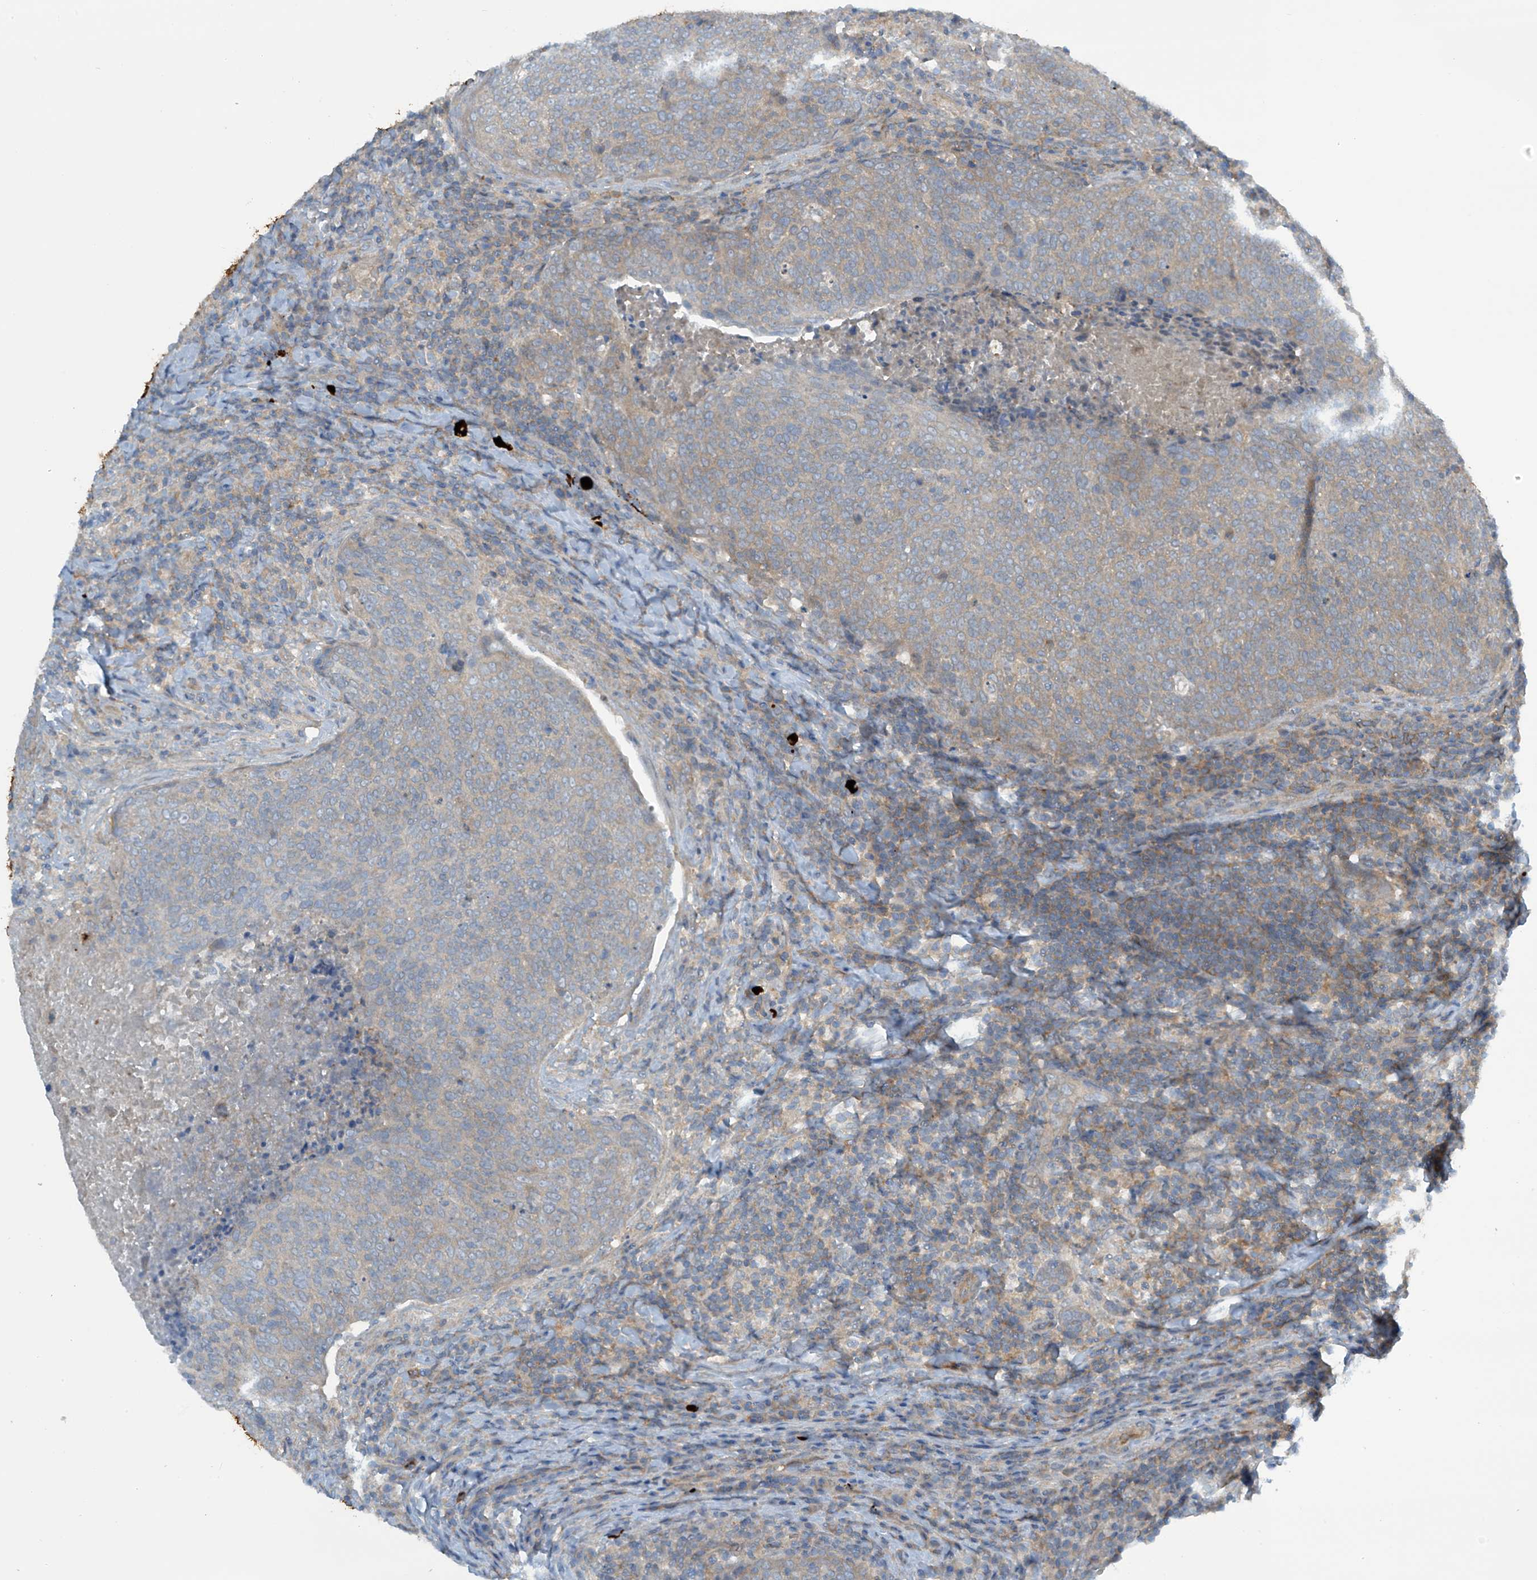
{"staining": {"intensity": "weak", "quantity": "25%-75%", "location": "cytoplasmic/membranous"}, "tissue": "head and neck cancer", "cell_type": "Tumor cells", "image_type": "cancer", "snomed": [{"axis": "morphology", "description": "Squamous cell carcinoma, NOS"}, {"axis": "morphology", "description": "Squamous cell carcinoma, metastatic, NOS"}, {"axis": "topography", "description": "Lymph node"}, {"axis": "topography", "description": "Head-Neck"}], "caption": "Head and neck cancer (metastatic squamous cell carcinoma) was stained to show a protein in brown. There is low levels of weak cytoplasmic/membranous staining in about 25%-75% of tumor cells. The protein of interest is shown in brown color, while the nuclei are stained blue.", "gene": "FSD1L", "patient": {"sex": "male", "age": 62}}